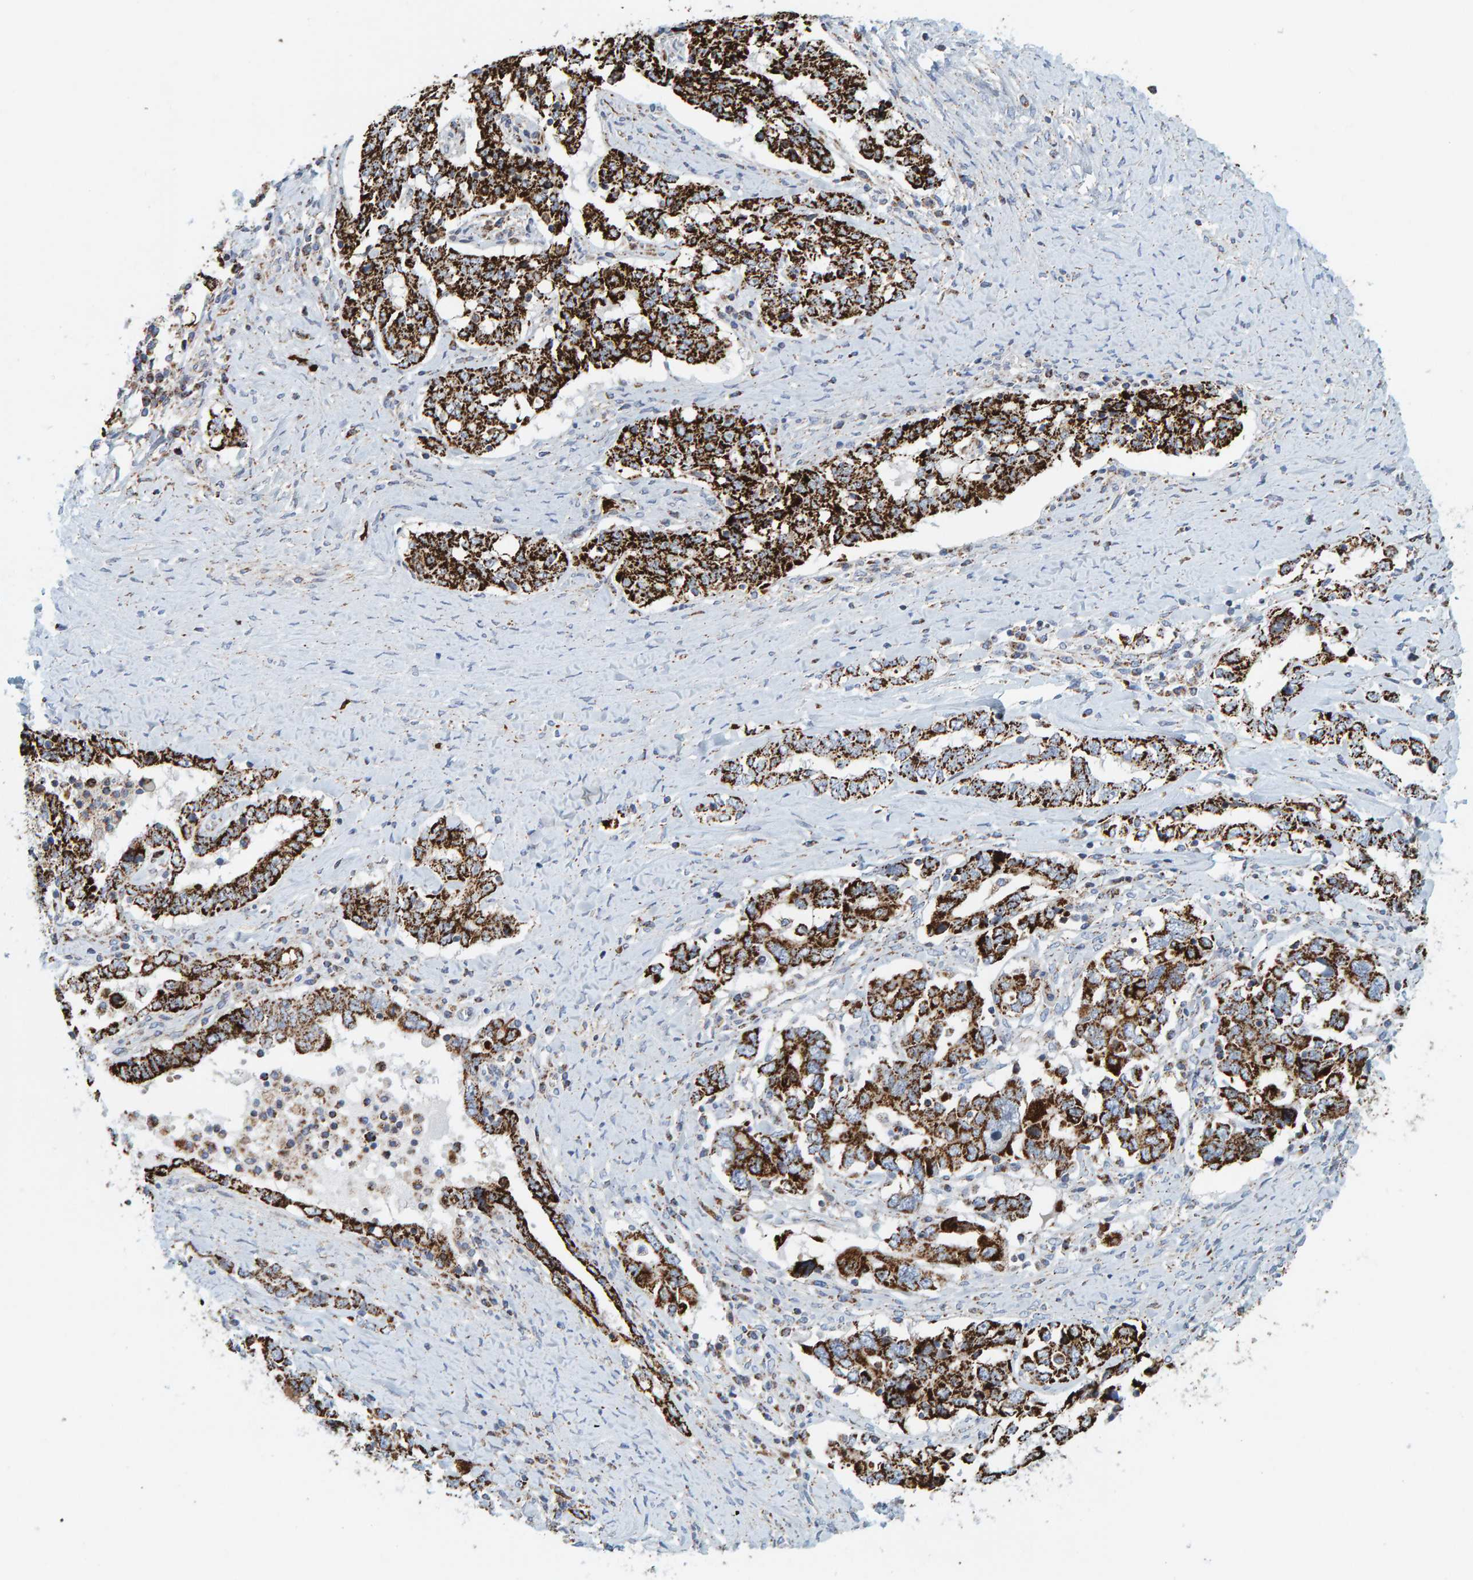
{"staining": {"intensity": "strong", "quantity": ">75%", "location": "cytoplasmic/membranous"}, "tissue": "ovarian cancer", "cell_type": "Tumor cells", "image_type": "cancer", "snomed": [{"axis": "morphology", "description": "Carcinoma, endometroid"}, {"axis": "topography", "description": "Ovary"}], "caption": "IHC photomicrograph of neoplastic tissue: human ovarian endometroid carcinoma stained using immunohistochemistry (IHC) demonstrates high levels of strong protein expression localized specifically in the cytoplasmic/membranous of tumor cells, appearing as a cytoplasmic/membranous brown color.", "gene": "B9D1", "patient": {"sex": "female", "age": 62}}